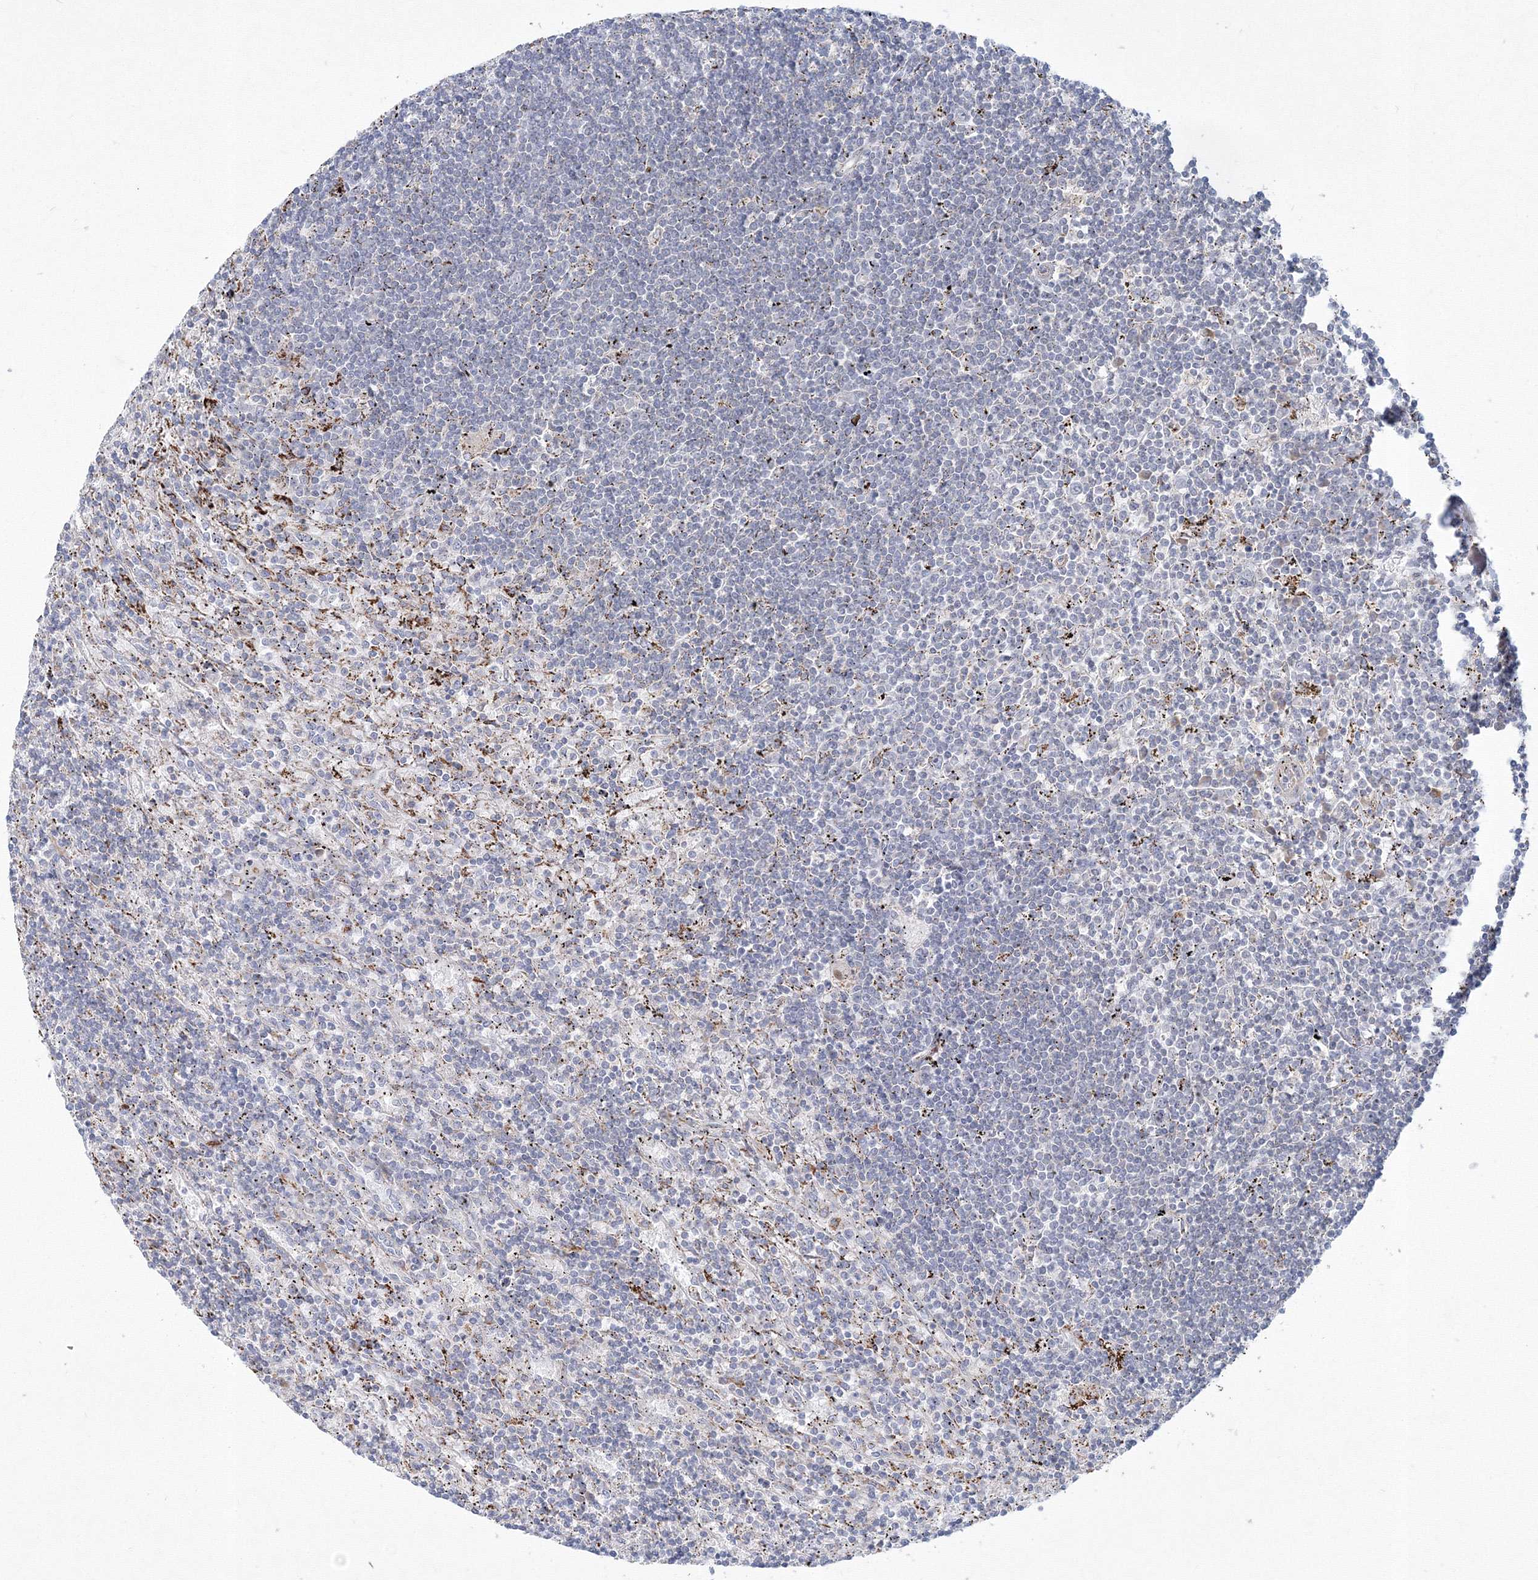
{"staining": {"intensity": "negative", "quantity": "none", "location": "none"}, "tissue": "lymphoma", "cell_type": "Tumor cells", "image_type": "cancer", "snomed": [{"axis": "morphology", "description": "Malignant lymphoma, non-Hodgkin's type, Low grade"}, {"axis": "topography", "description": "Spleen"}], "caption": "Photomicrograph shows no protein expression in tumor cells of malignant lymphoma, non-Hodgkin's type (low-grade) tissue.", "gene": "WDR49", "patient": {"sex": "male", "age": 76}}